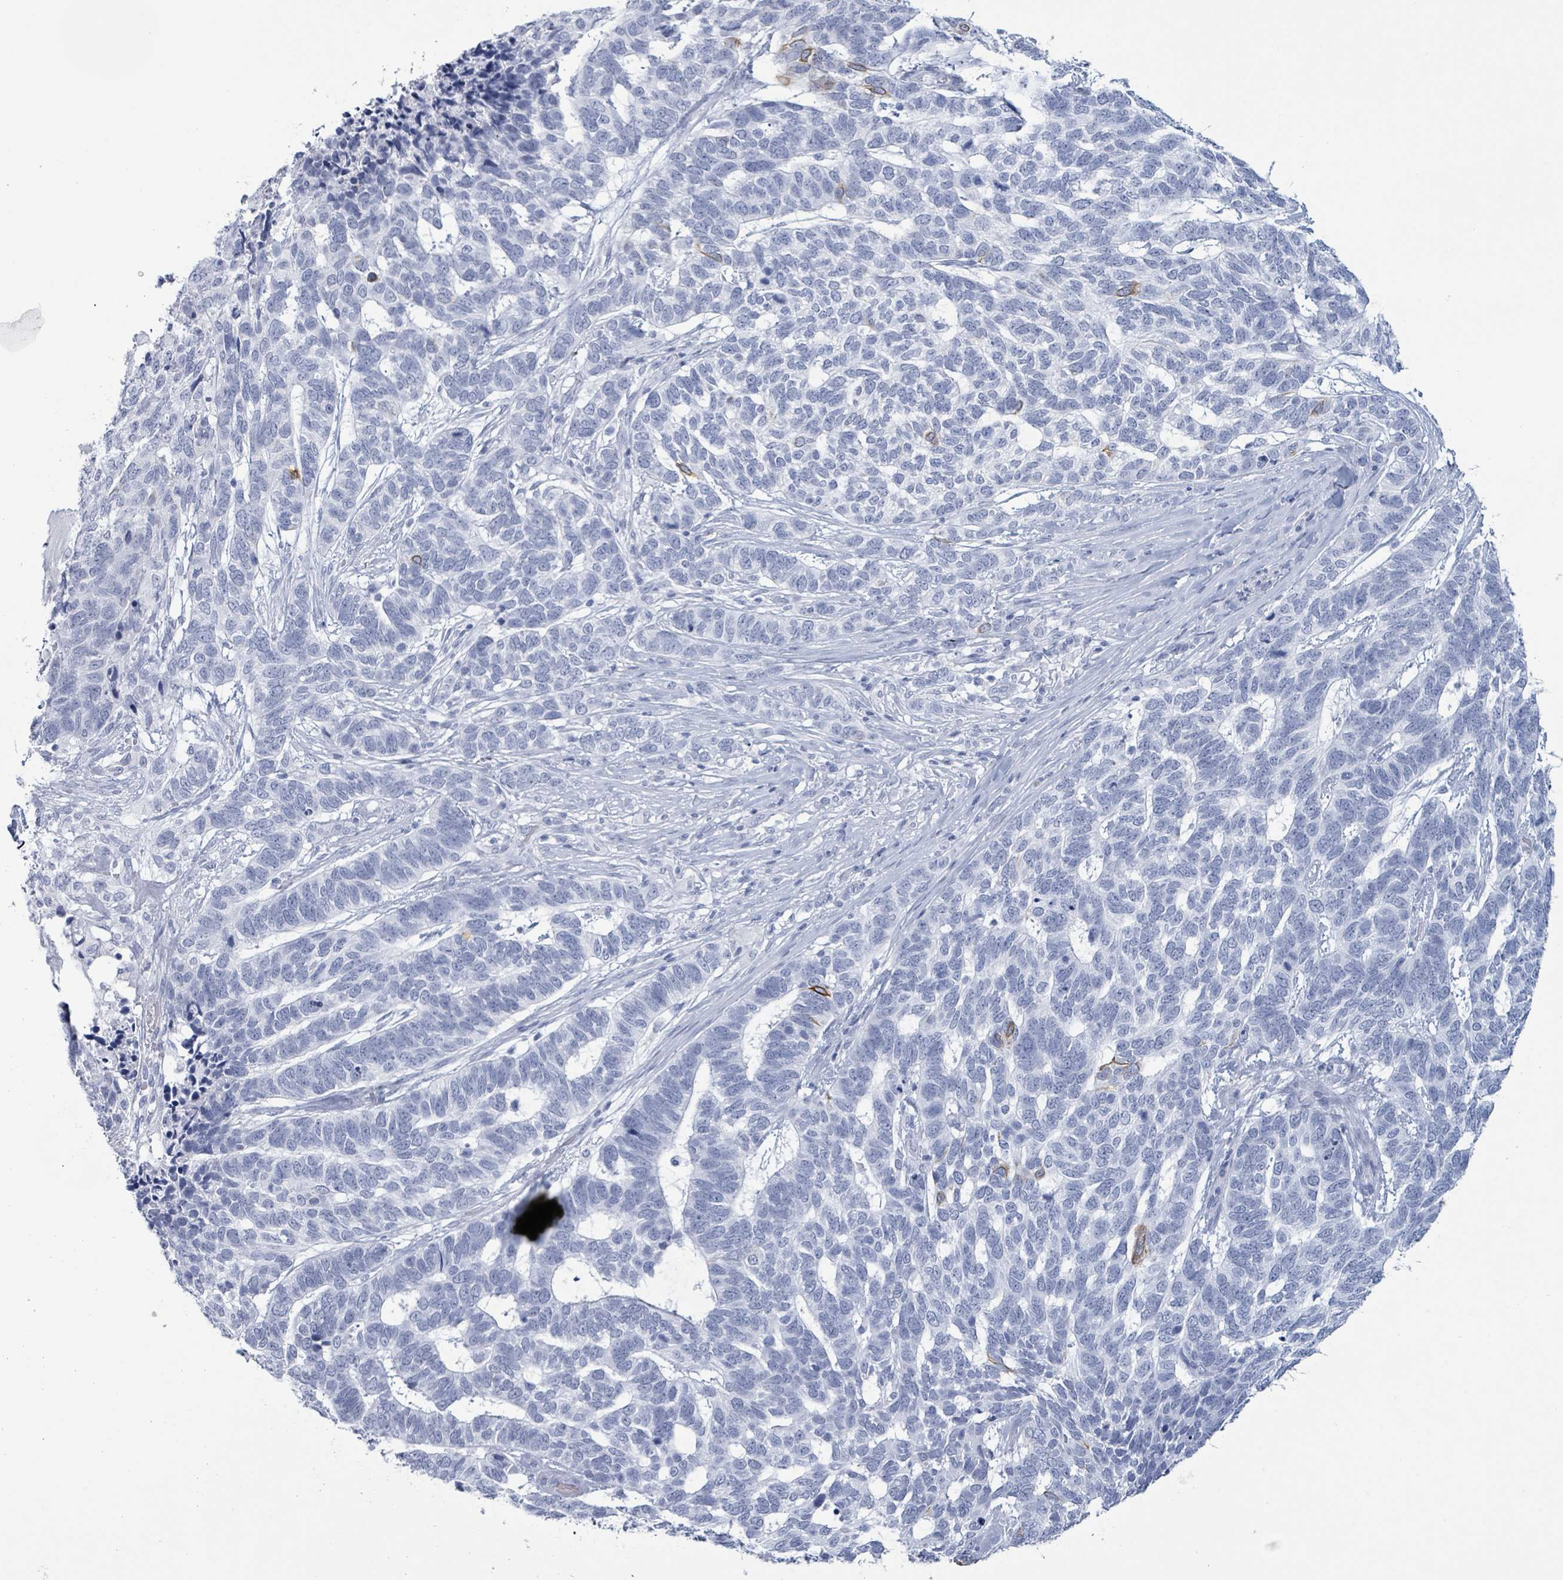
{"staining": {"intensity": "negative", "quantity": "none", "location": "none"}, "tissue": "skin cancer", "cell_type": "Tumor cells", "image_type": "cancer", "snomed": [{"axis": "morphology", "description": "Basal cell carcinoma"}, {"axis": "topography", "description": "Skin"}], "caption": "Skin cancer stained for a protein using immunohistochemistry (IHC) displays no positivity tumor cells.", "gene": "KRT8", "patient": {"sex": "female", "age": 65}}